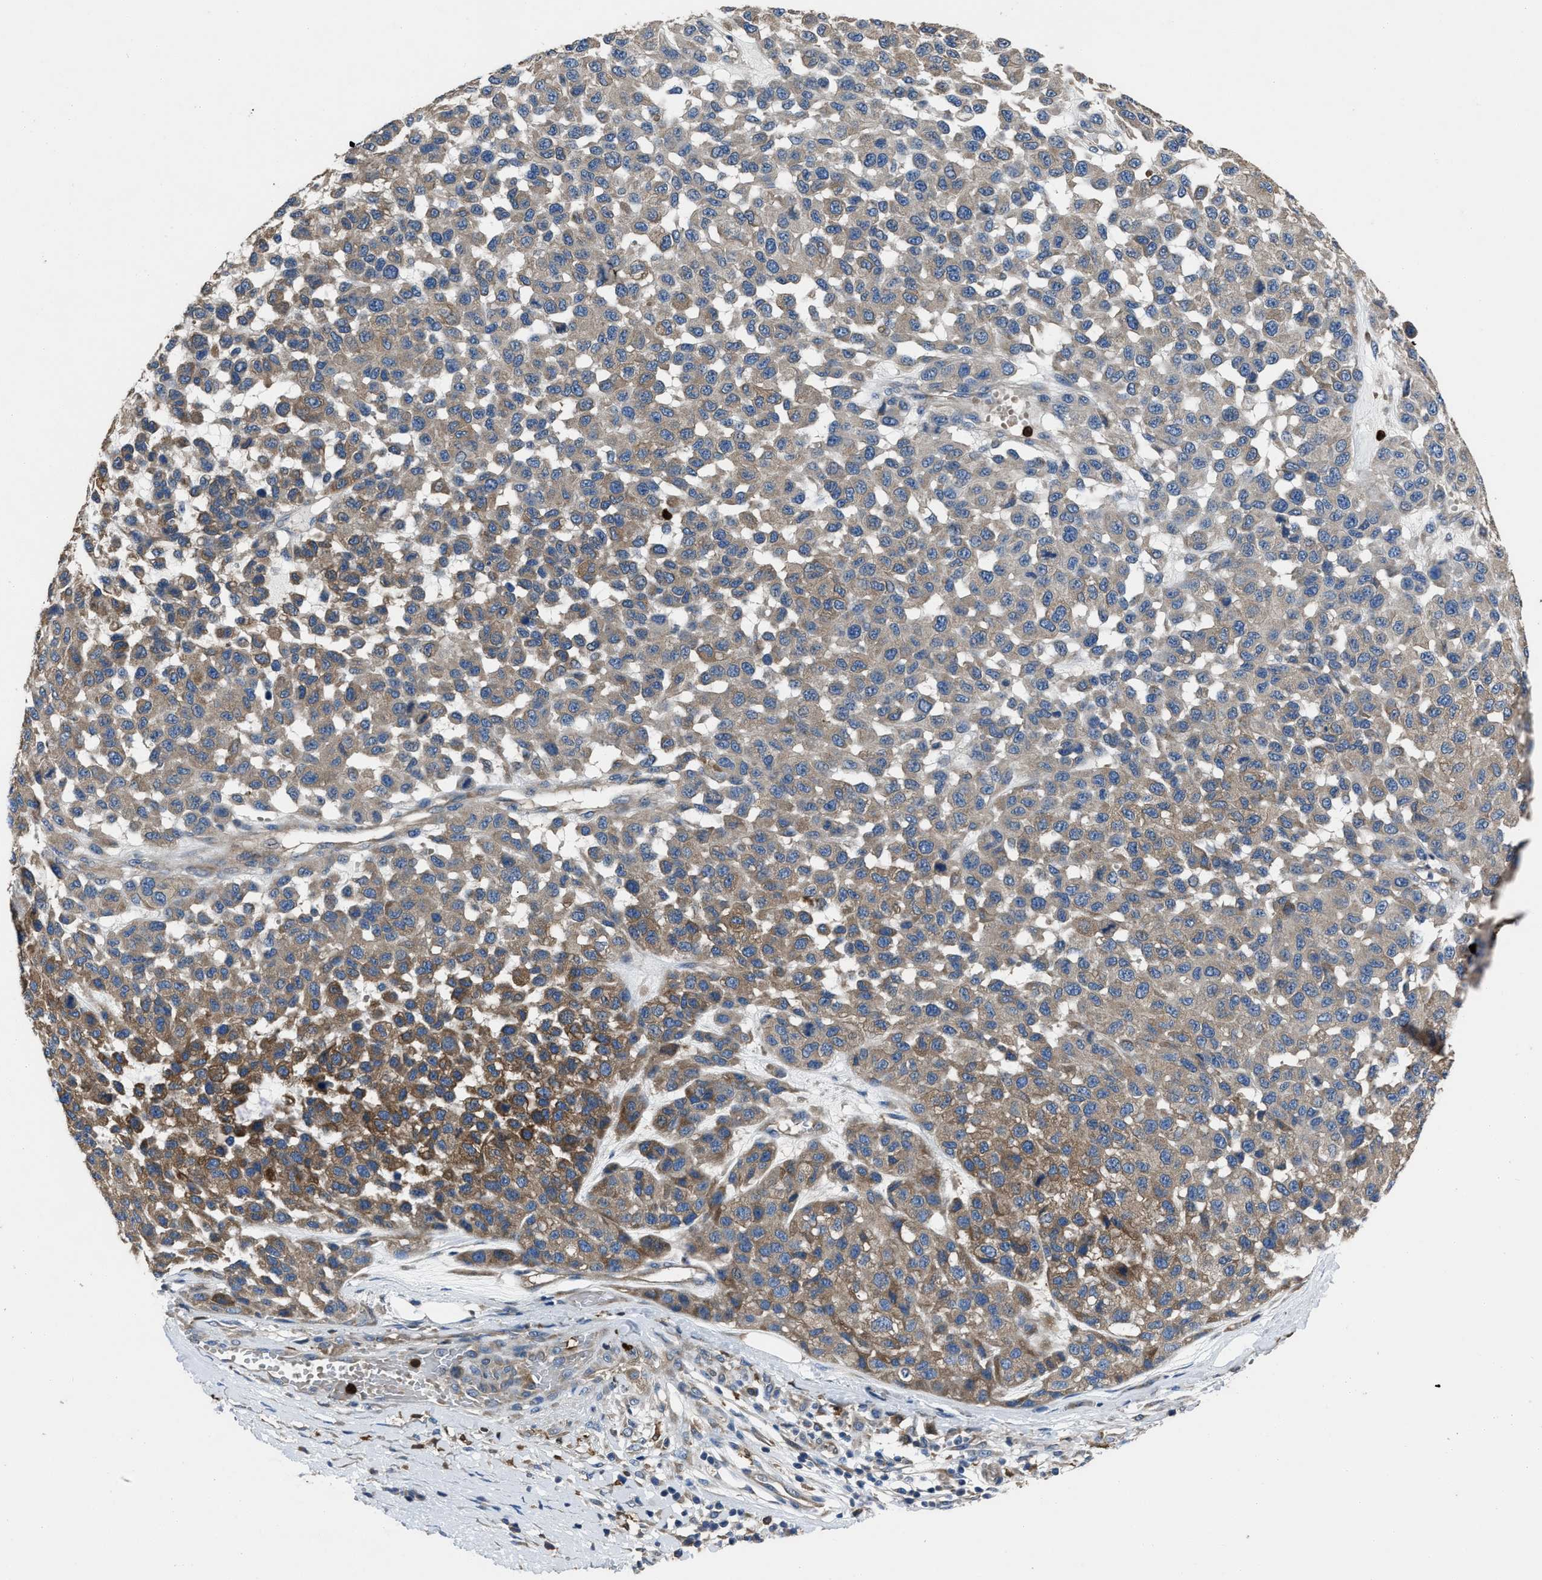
{"staining": {"intensity": "moderate", "quantity": "<25%", "location": "cytoplasmic/membranous"}, "tissue": "melanoma", "cell_type": "Tumor cells", "image_type": "cancer", "snomed": [{"axis": "morphology", "description": "Malignant melanoma, NOS"}, {"axis": "topography", "description": "Skin"}], "caption": "Immunohistochemical staining of melanoma shows low levels of moderate cytoplasmic/membranous staining in approximately <25% of tumor cells.", "gene": "ANGPT1", "patient": {"sex": "male", "age": 62}}